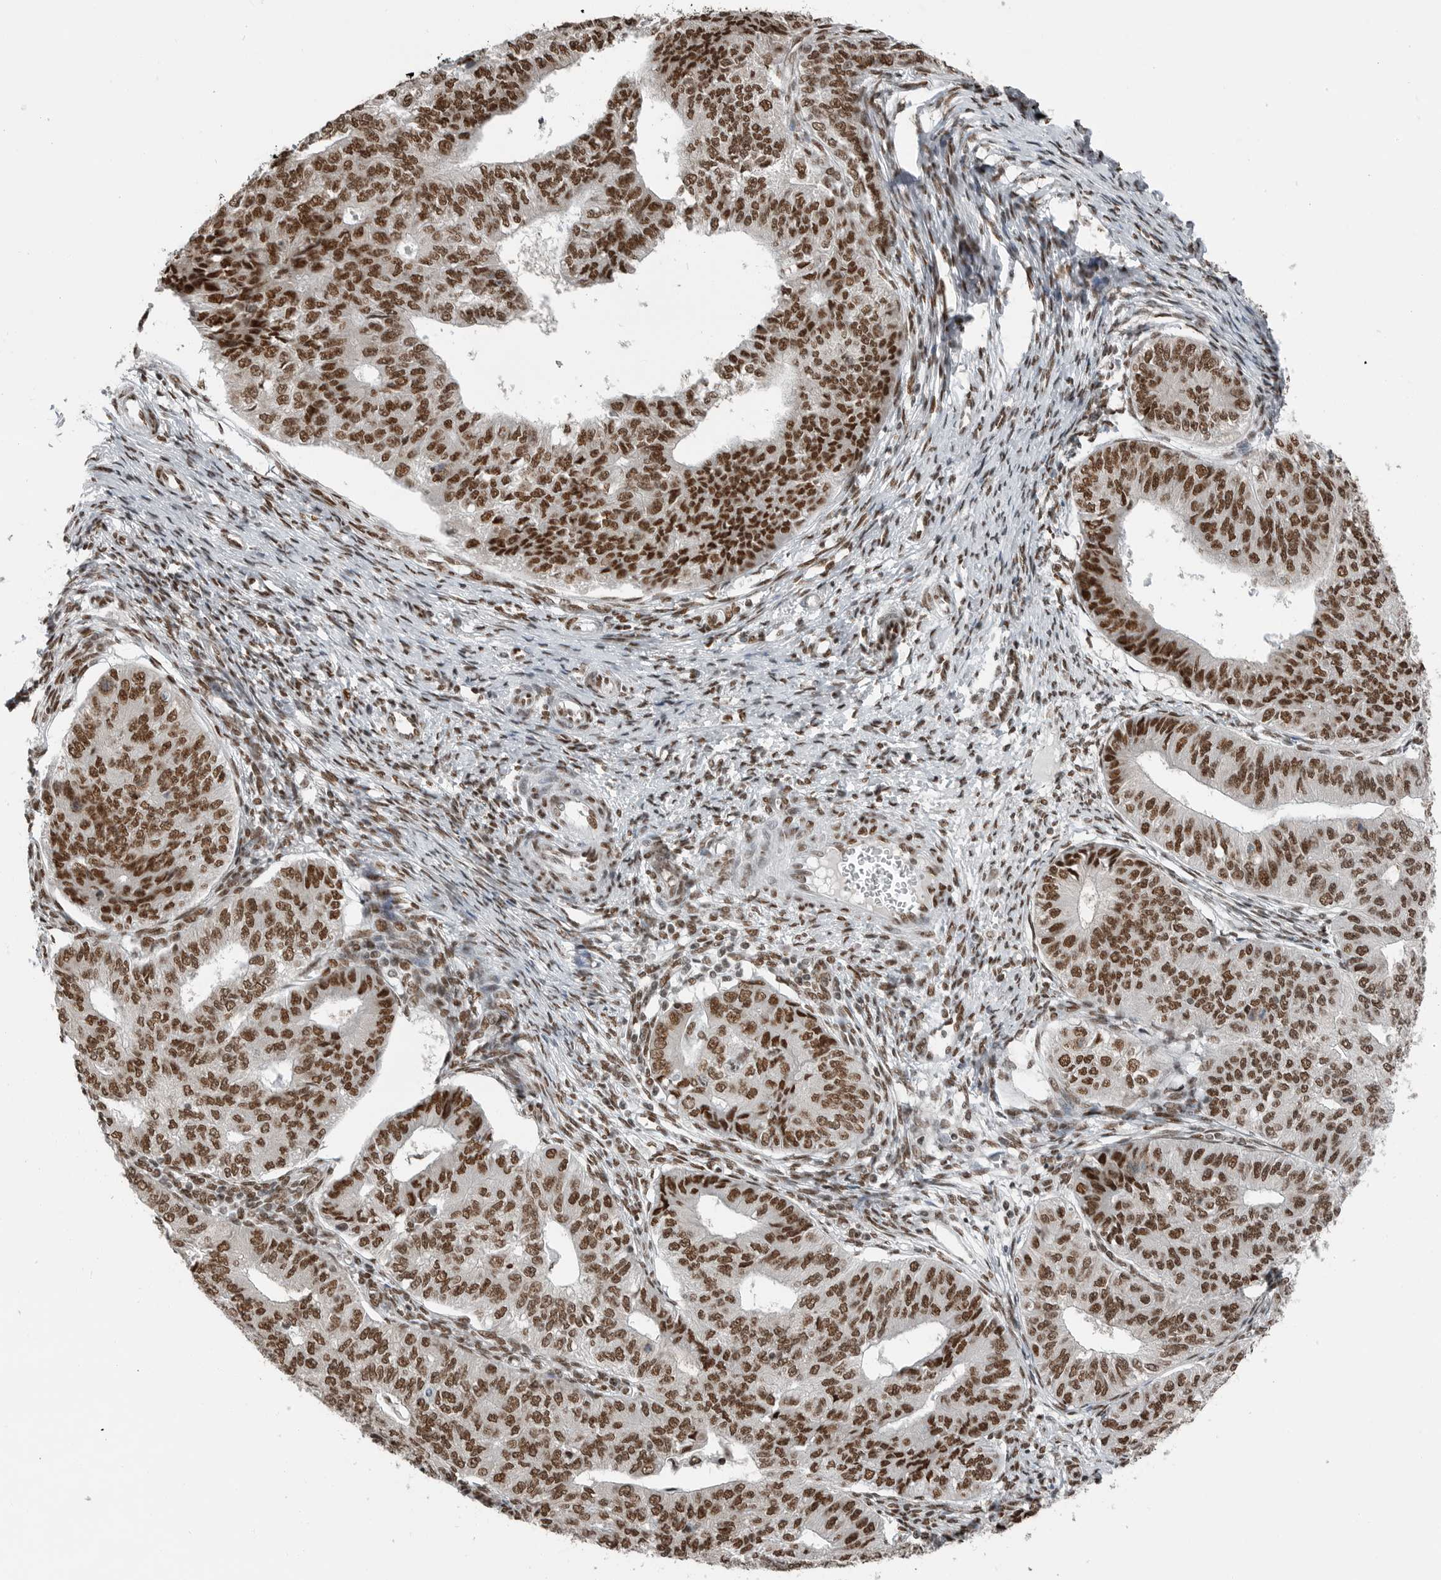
{"staining": {"intensity": "strong", "quantity": ">75%", "location": "nuclear"}, "tissue": "endometrial cancer", "cell_type": "Tumor cells", "image_type": "cancer", "snomed": [{"axis": "morphology", "description": "Adenocarcinoma, NOS"}, {"axis": "topography", "description": "Endometrium"}], "caption": "Tumor cells demonstrate high levels of strong nuclear positivity in approximately >75% of cells in human endometrial cancer.", "gene": "BLZF1", "patient": {"sex": "female", "age": 32}}